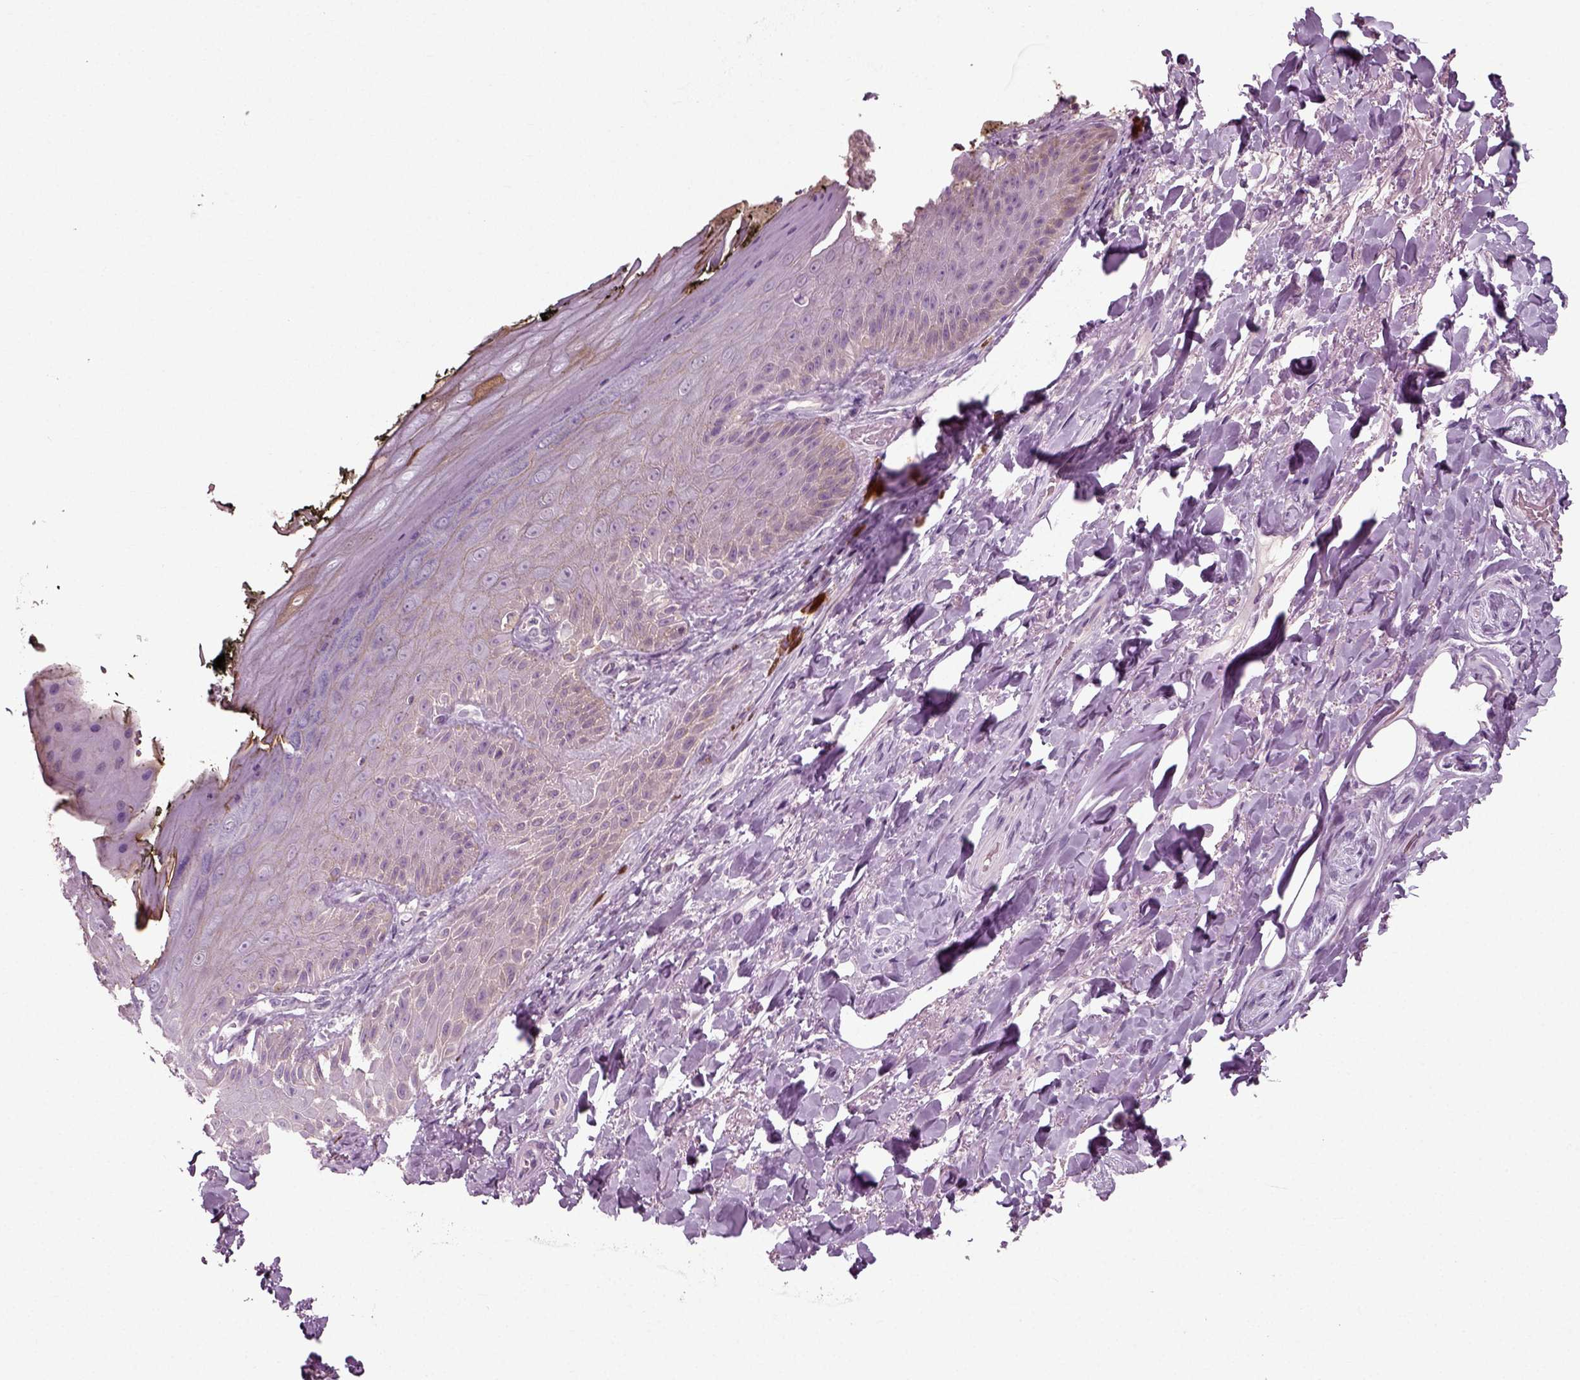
{"staining": {"intensity": "negative", "quantity": "none", "location": "none"}, "tissue": "skin", "cell_type": "Epidermal cells", "image_type": "normal", "snomed": [{"axis": "morphology", "description": "Normal tissue, NOS"}, {"axis": "topography", "description": "Anal"}, {"axis": "topography", "description": "Peripheral nerve tissue"}], "caption": "Immunohistochemistry photomicrograph of unremarkable skin stained for a protein (brown), which shows no expression in epidermal cells. (DAB immunohistochemistry (IHC) with hematoxylin counter stain).", "gene": "RND2", "patient": {"sex": "male", "age": 53}}